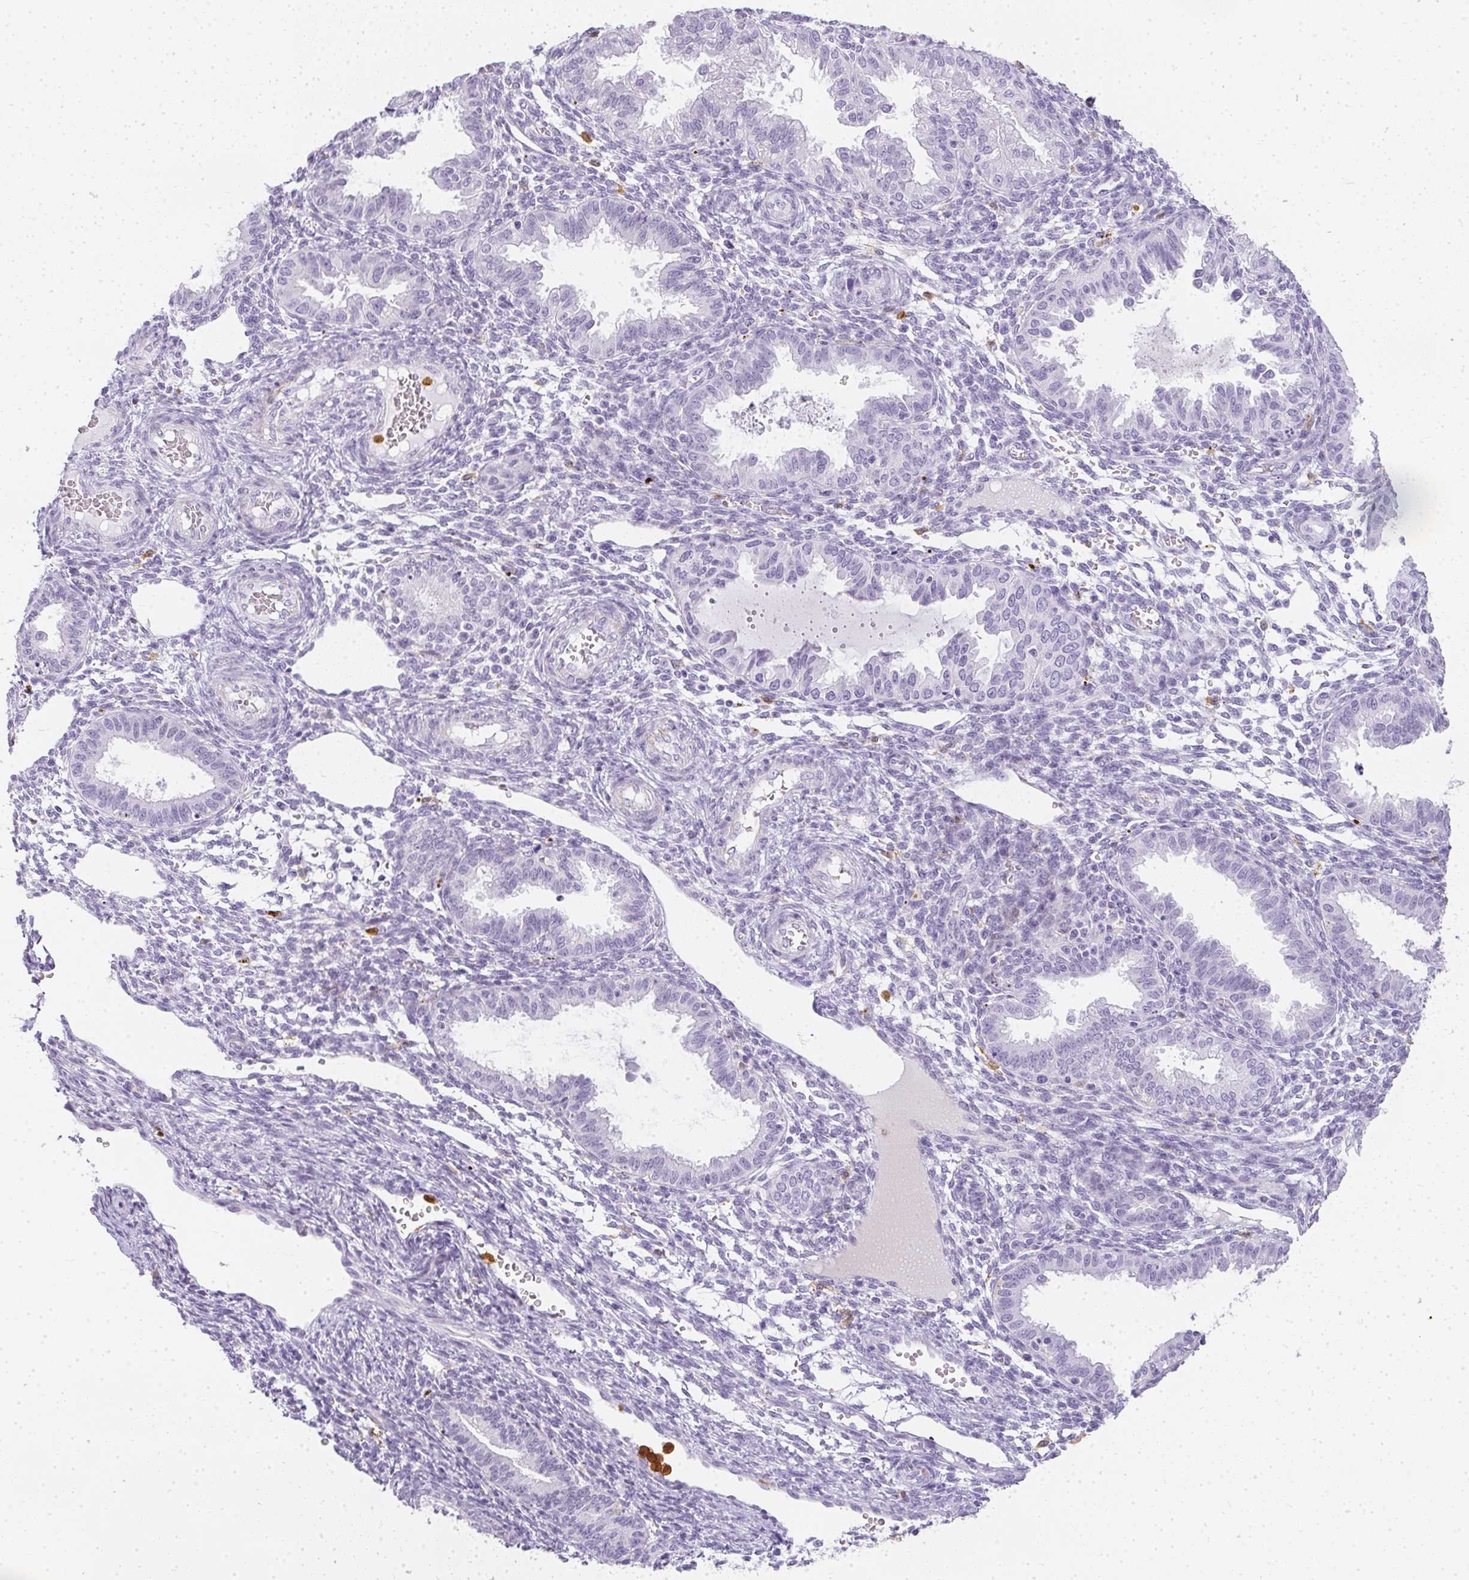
{"staining": {"intensity": "negative", "quantity": "none", "location": "none"}, "tissue": "endometrium", "cell_type": "Cells in endometrial stroma", "image_type": "normal", "snomed": [{"axis": "morphology", "description": "Normal tissue, NOS"}, {"axis": "topography", "description": "Endometrium"}], "caption": "Immunohistochemical staining of normal endometrium exhibits no significant staining in cells in endometrial stroma.", "gene": "HK3", "patient": {"sex": "female", "age": 33}}